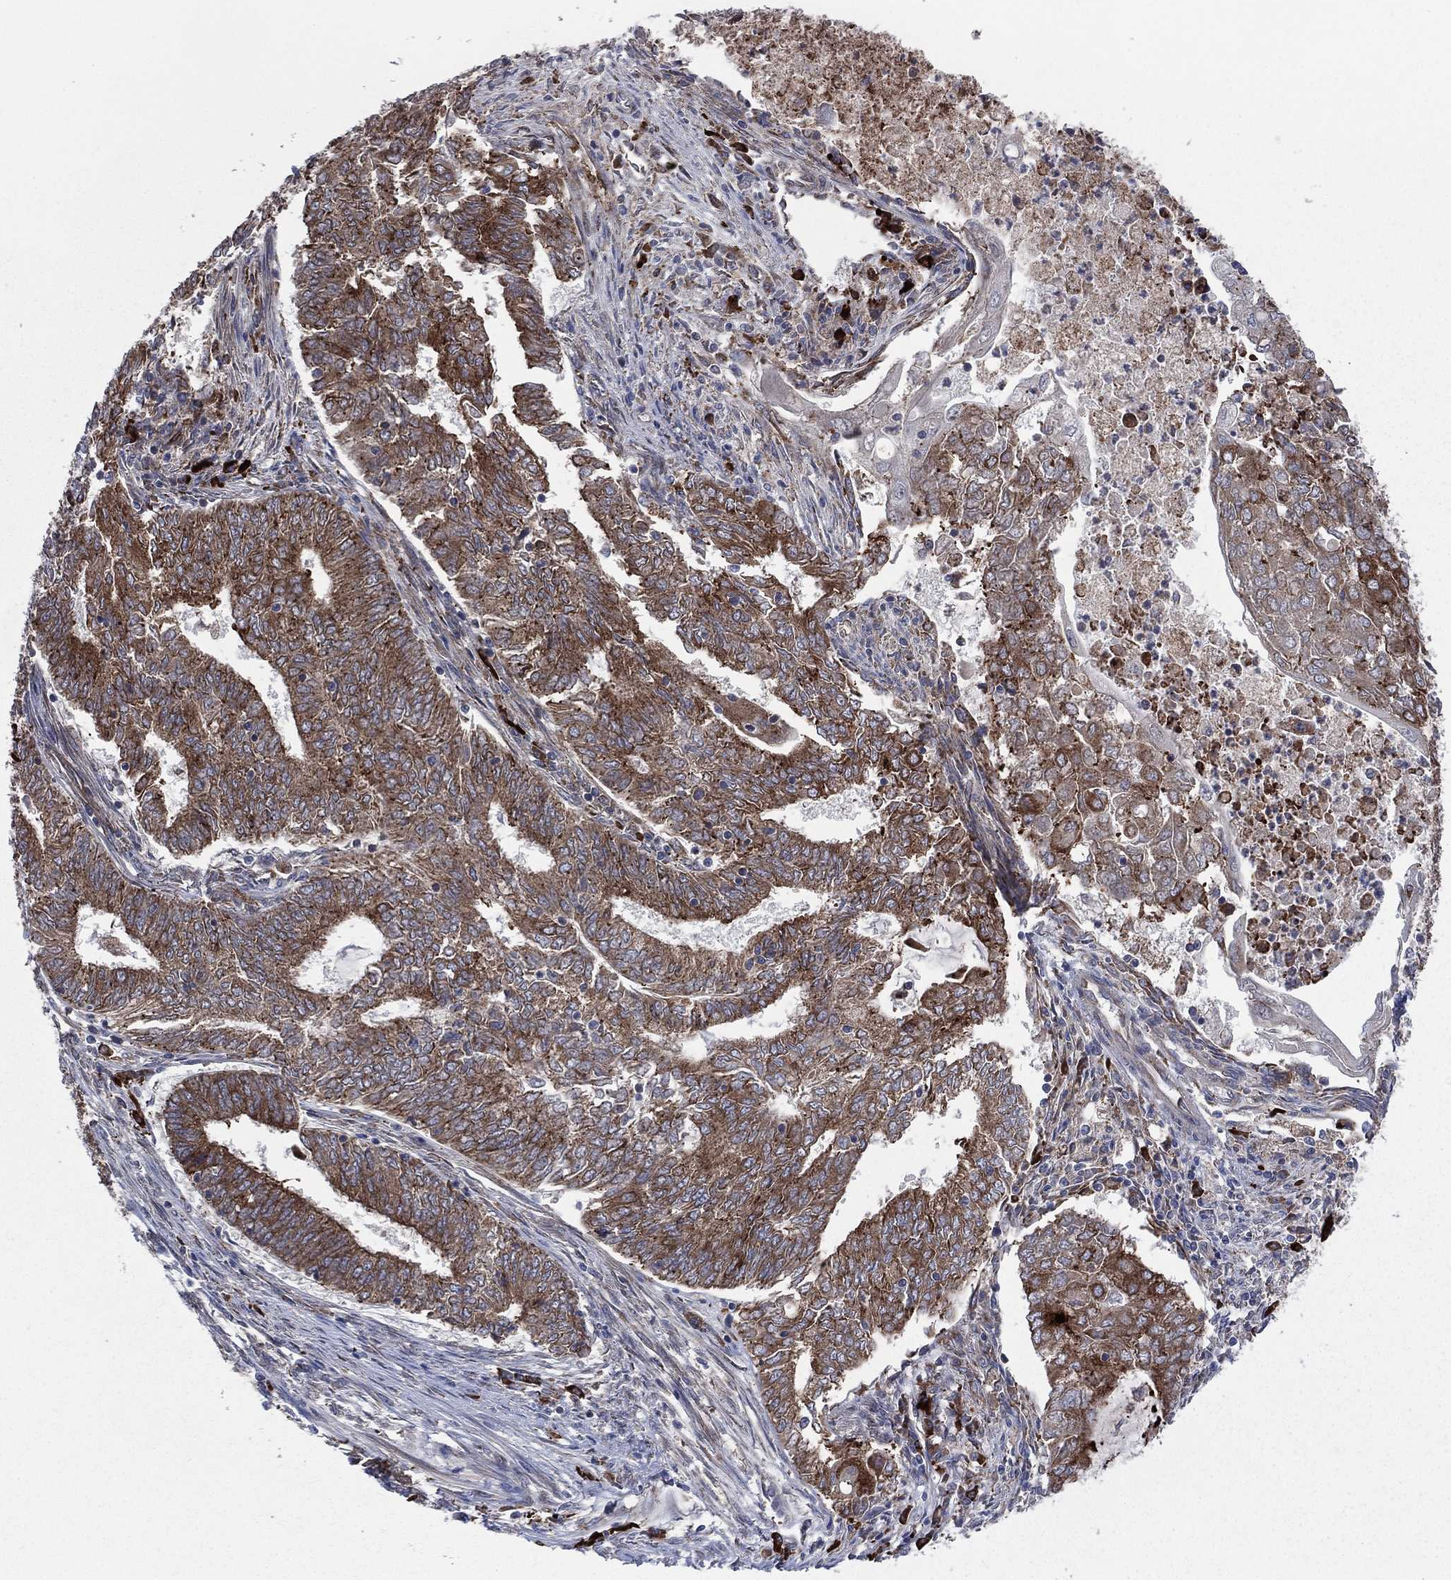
{"staining": {"intensity": "strong", "quantity": ">75%", "location": "cytoplasmic/membranous"}, "tissue": "endometrial cancer", "cell_type": "Tumor cells", "image_type": "cancer", "snomed": [{"axis": "morphology", "description": "Adenocarcinoma, NOS"}, {"axis": "topography", "description": "Endometrium"}], "caption": "The image reveals immunohistochemical staining of endometrial cancer (adenocarcinoma). There is strong cytoplasmic/membranous expression is present in approximately >75% of tumor cells. The staining was performed using DAB (3,3'-diaminobenzidine), with brown indicating positive protein expression. Nuclei are stained blue with hematoxylin.", "gene": "CCDC159", "patient": {"sex": "female", "age": 62}}